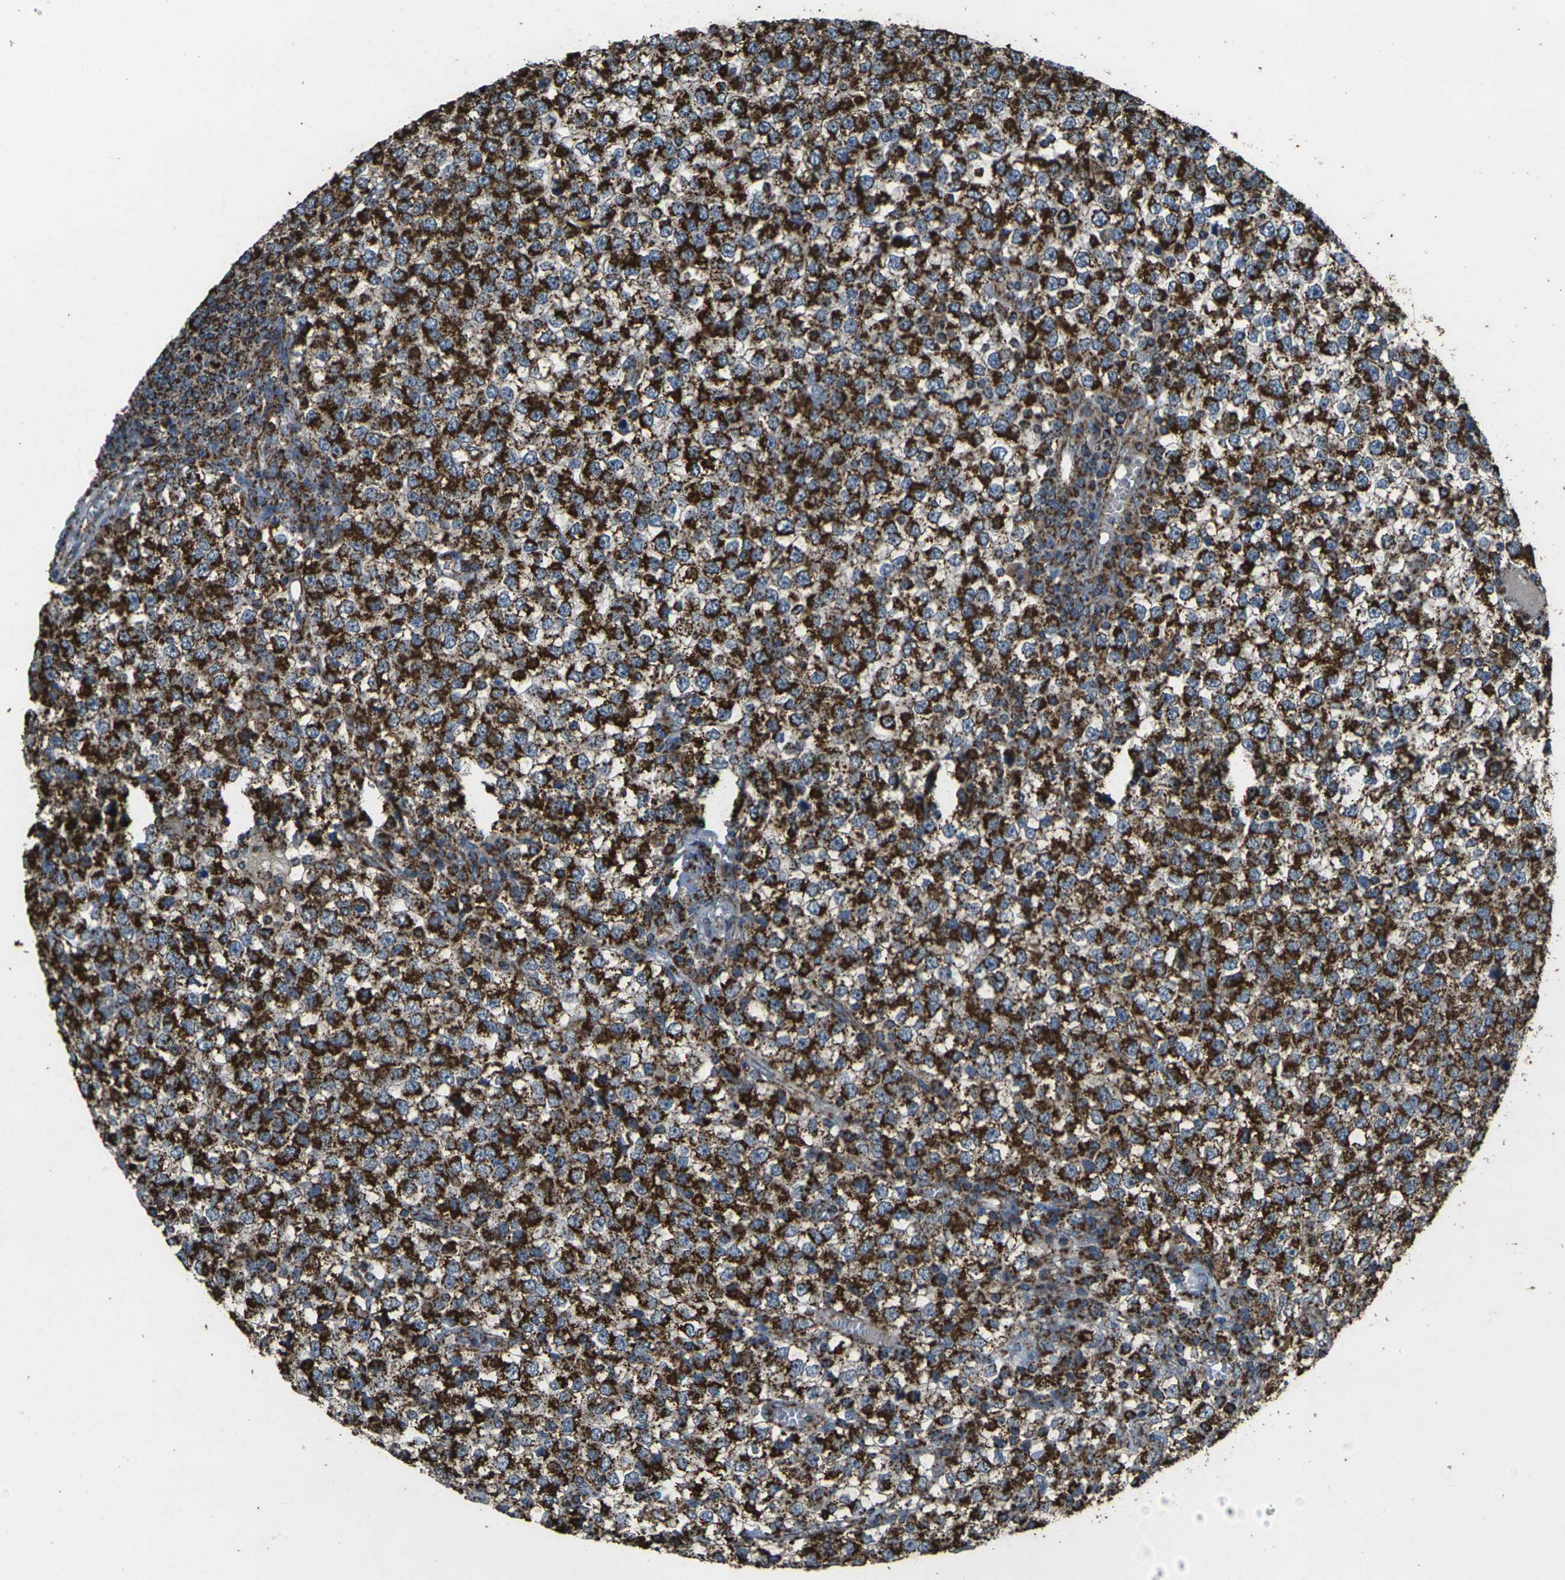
{"staining": {"intensity": "strong", "quantity": ">75%", "location": "cytoplasmic/membranous"}, "tissue": "testis cancer", "cell_type": "Tumor cells", "image_type": "cancer", "snomed": [{"axis": "morphology", "description": "Seminoma, NOS"}, {"axis": "topography", "description": "Testis"}], "caption": "IHC (DAB (3,3'-diaminobenzidine)) staining of human testis seminoma demonstrates strong cytoplasmic/membranous protein staining in about >75% of tumor cells. (IHC, brightfield microscopy, high magnification).", "gene": "KLHL5", "patient": {"sex": "male", "age": 65}}